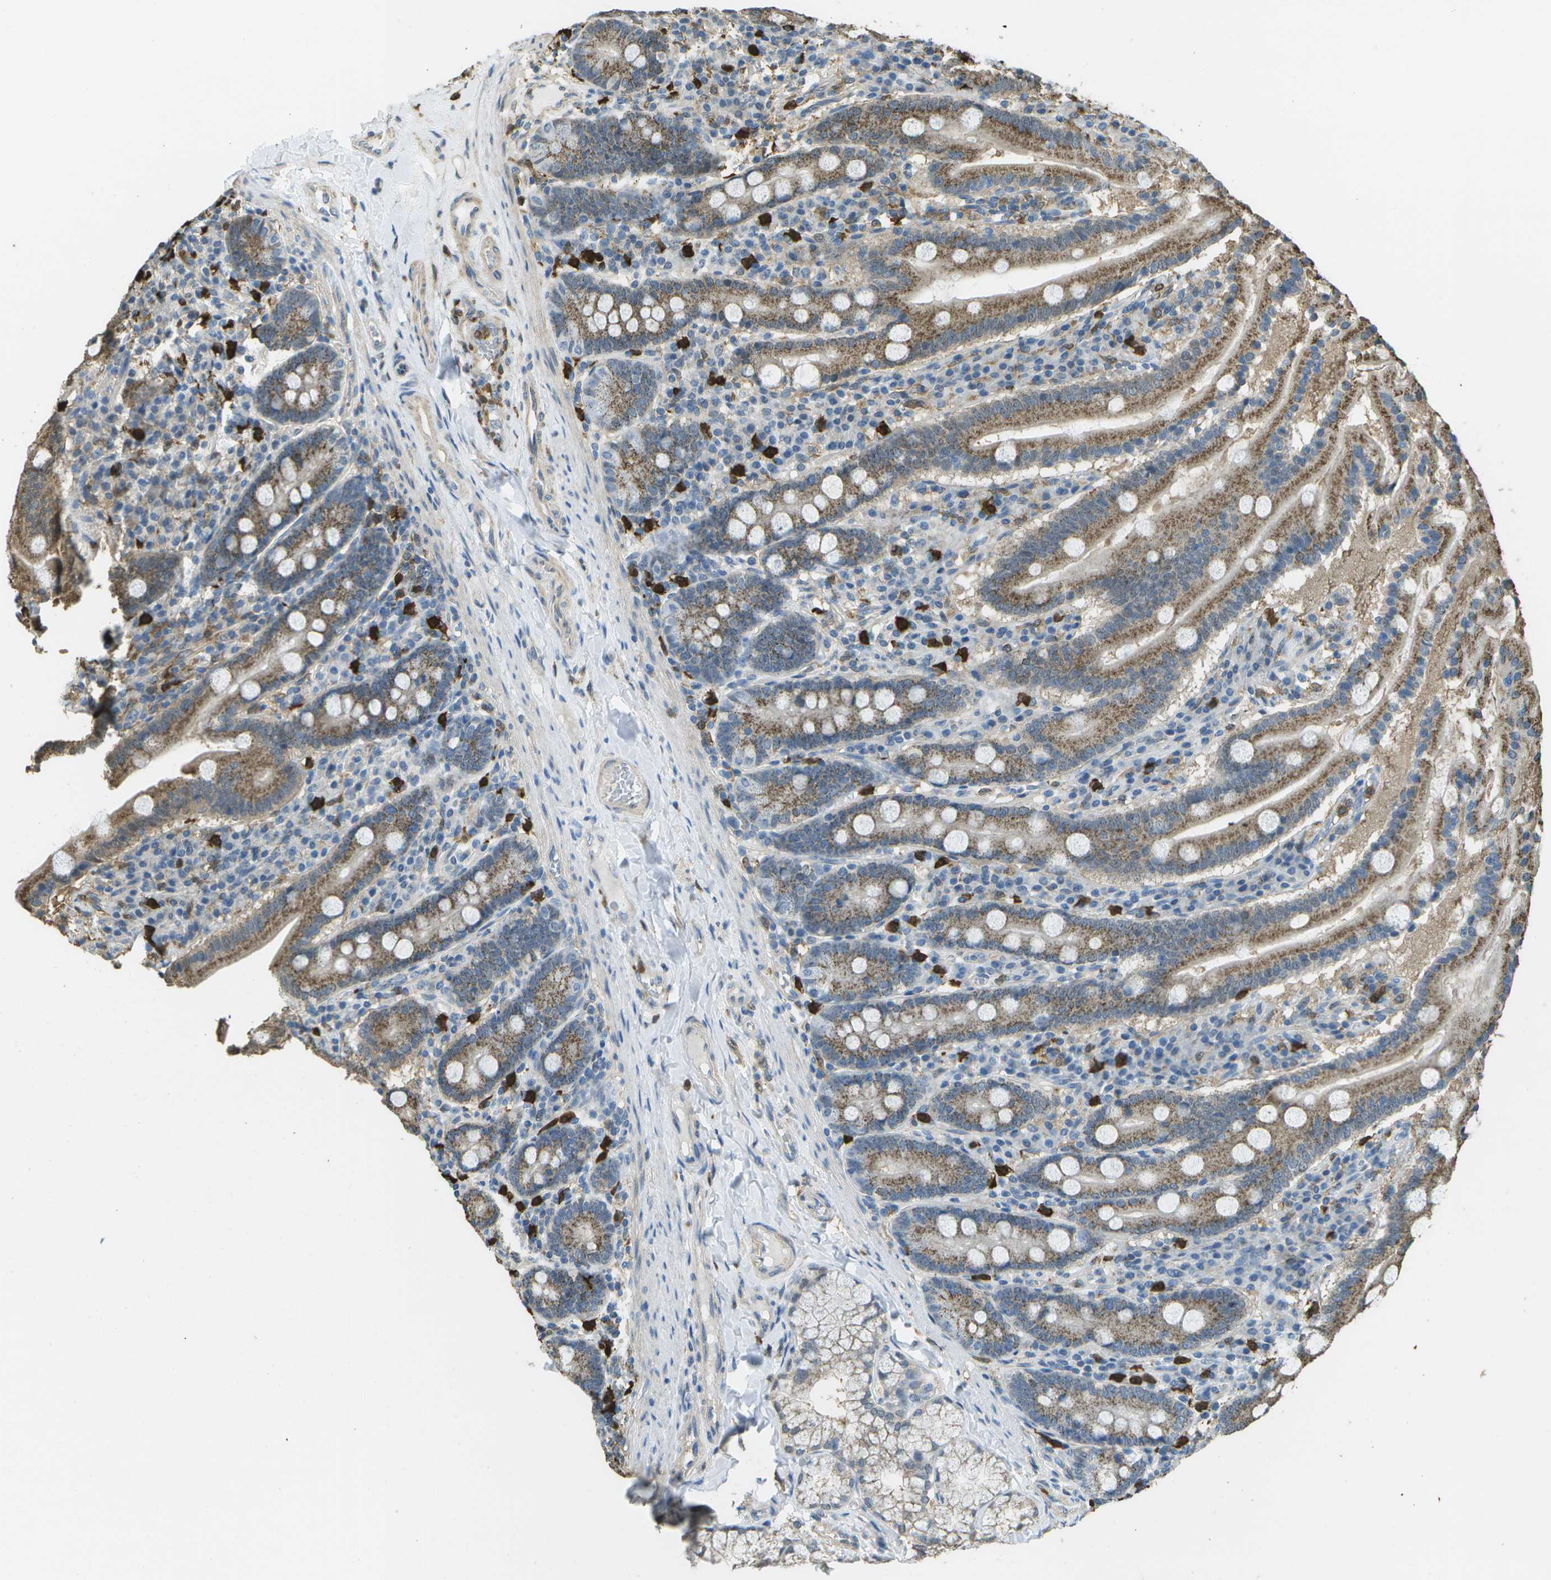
{"staining": {"intensity": "moderate", "quantity": ">75%", "location": "cytoplasmic/membranous"}, "tissue": "duodenum", "cell_type": "Glandular cells", "image_type": "normal", "snomed": [{"axis": "morphology", "description": "Normal tissue, NOS"}, {"axis": "topography", "description": "Duodenum"}], "caption": "IHC (DAB) staining of unremarkable human duodenum shows moderate cytoplasmic/membranous protein staining in about >75% of glandular cells.", "gene": "CACHD1", "patient": {"sex": "male", "age": 50}}